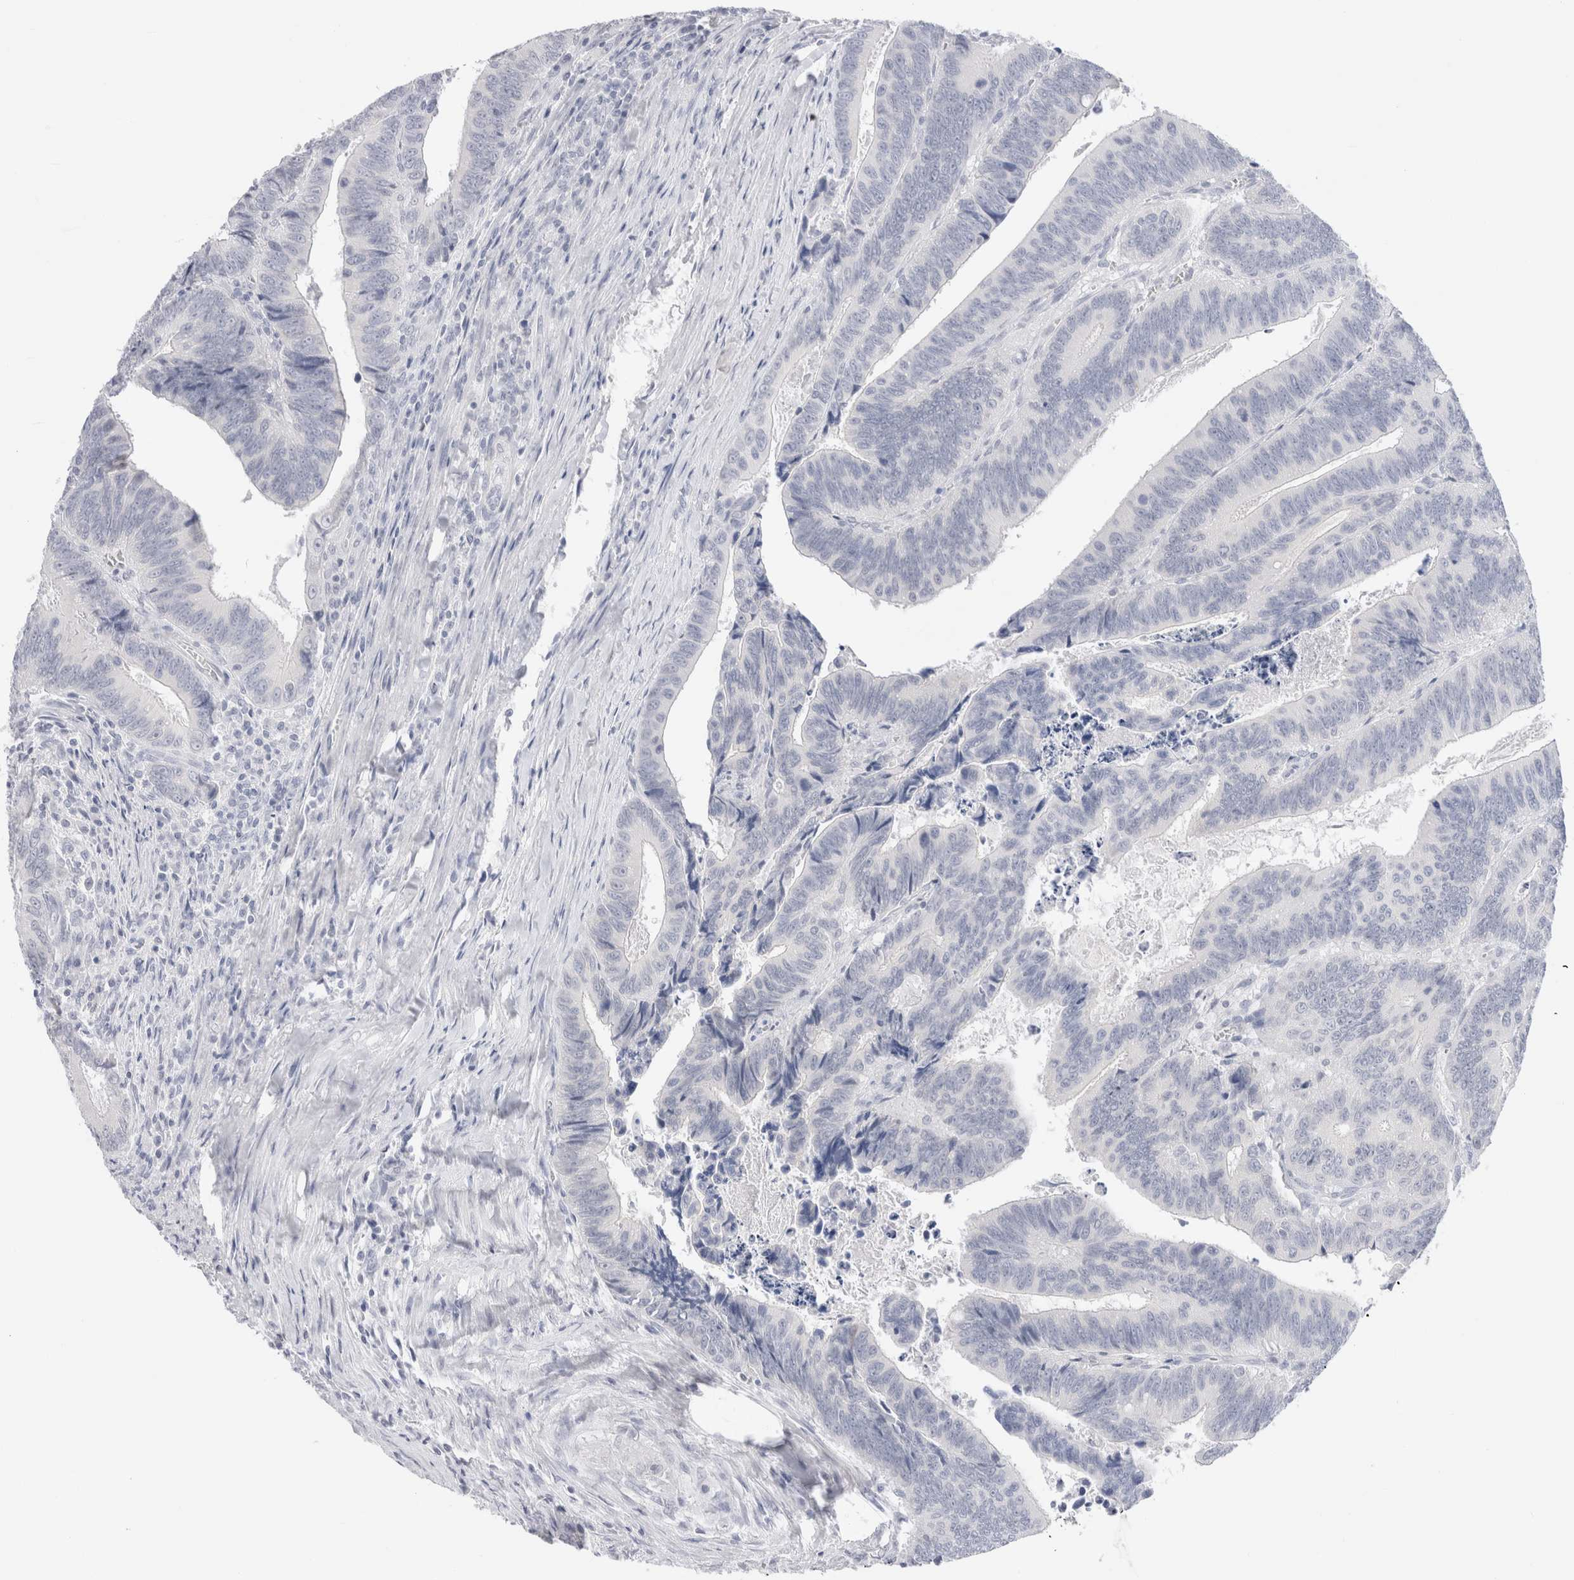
{"staining": {"intensity": "negative", "quantity": "none", "location": "none"}, "tissue": "colorectal cancer", "cell_type": "Tumor cells", "image_type": "cancer", "snomed": [{"axis": "morphology", "description": "Inflammation, NOS"}, {"axis": "morphology", "description": "Adenocarcinoma, NOS"}, {"axis": "topography", "description": "Colon"}], "caption": "IHC of human colorectal adenocarcinoma demonstrates no expression in tumor cells.", "gene": "C9orf50", "patient": {"sex": "male", "age": 72}}